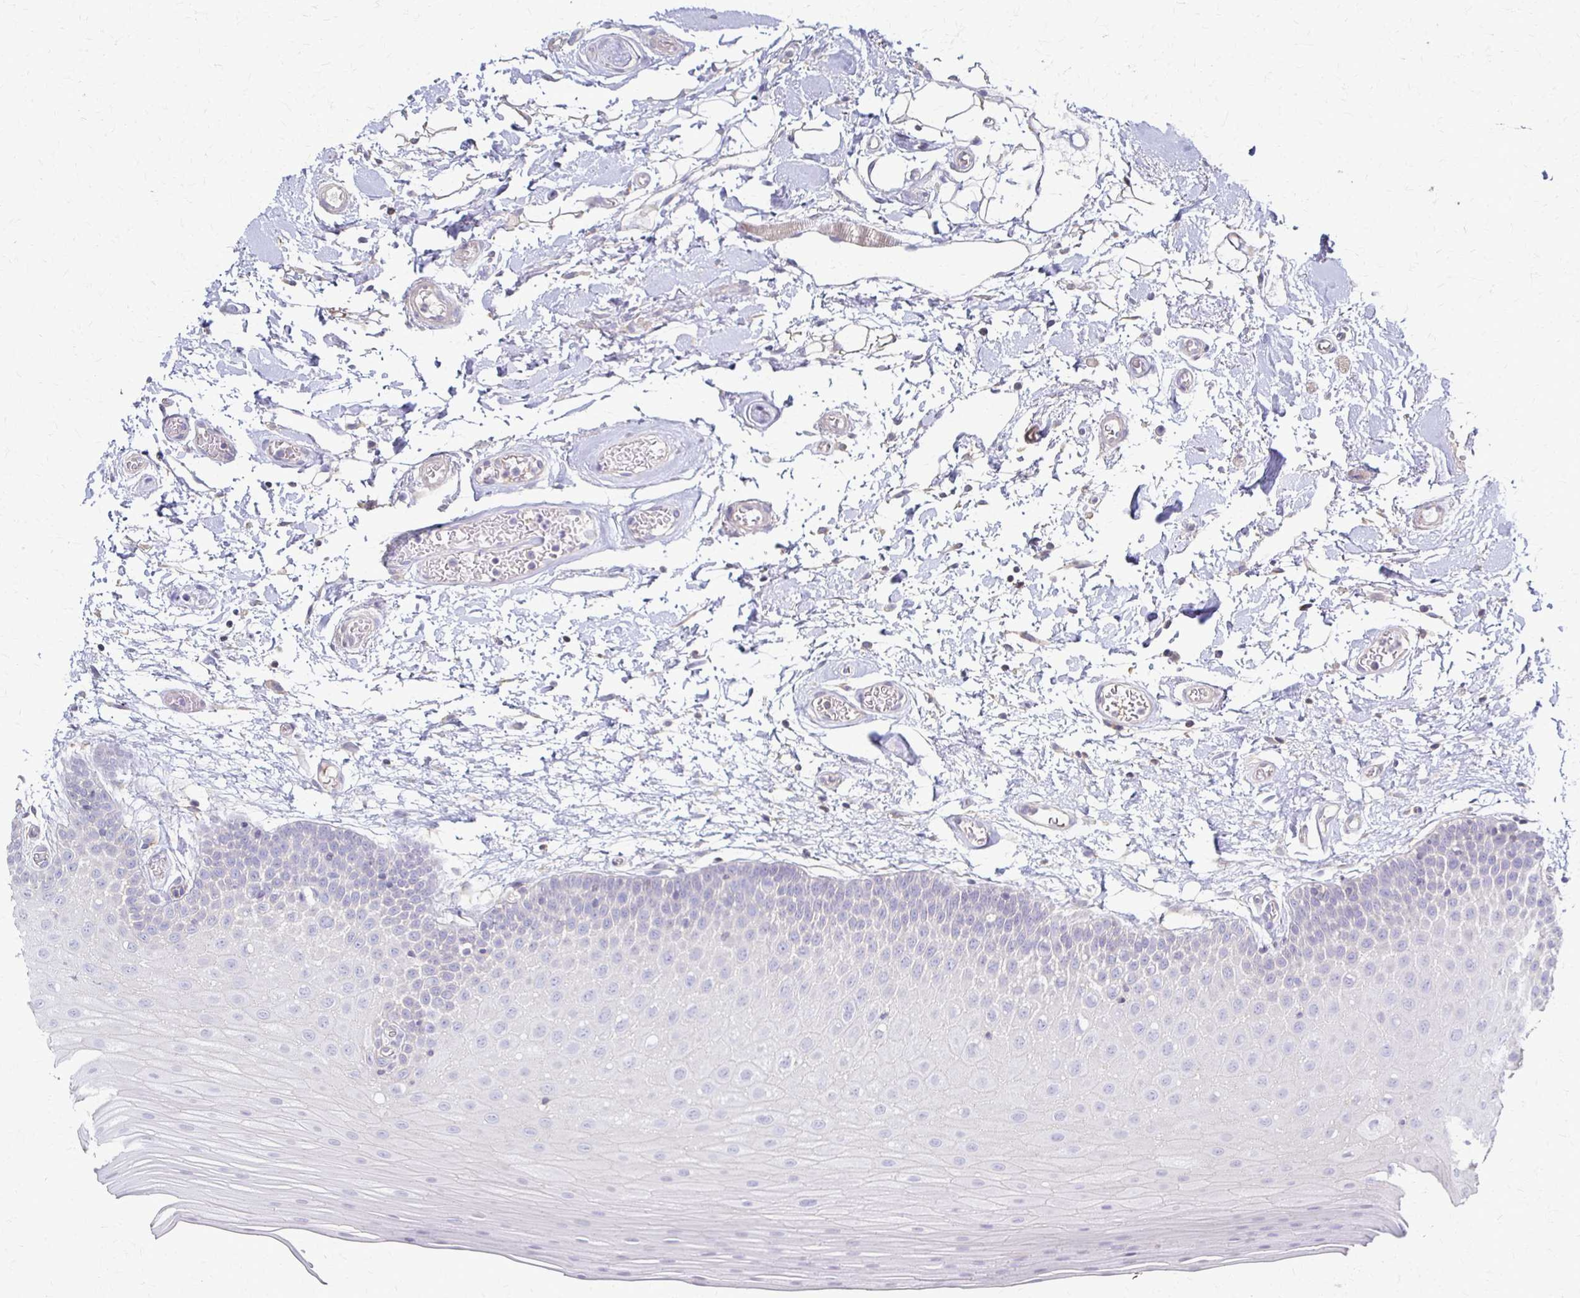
{"staining": {"intensity": "negative", "quantity": "none", "location": "none"}, "tissue": "oral mucosa", "cell_type": "Squamous epithelial cells", "image_type": "normal", "snomed": [{"axis": "morphology", "description": "Normal tissue, NOS"}, {"axis": "morphology", "description": "Squamous cell carcinoma, NOS"}, {"axis": "topography", "description": "Oral tissue"}, {"axis": "topography", "description": "Tounge, NOS"}, {"axis": "topography", "description": "Head-Neck"}], "caption": "This is an immunohistochemistry image of benign human oral mucosa. There is no staining in squamous epithelial cells.", "gene": "C1QTNF7", "patient": {"sex": "male", "age": 62}}